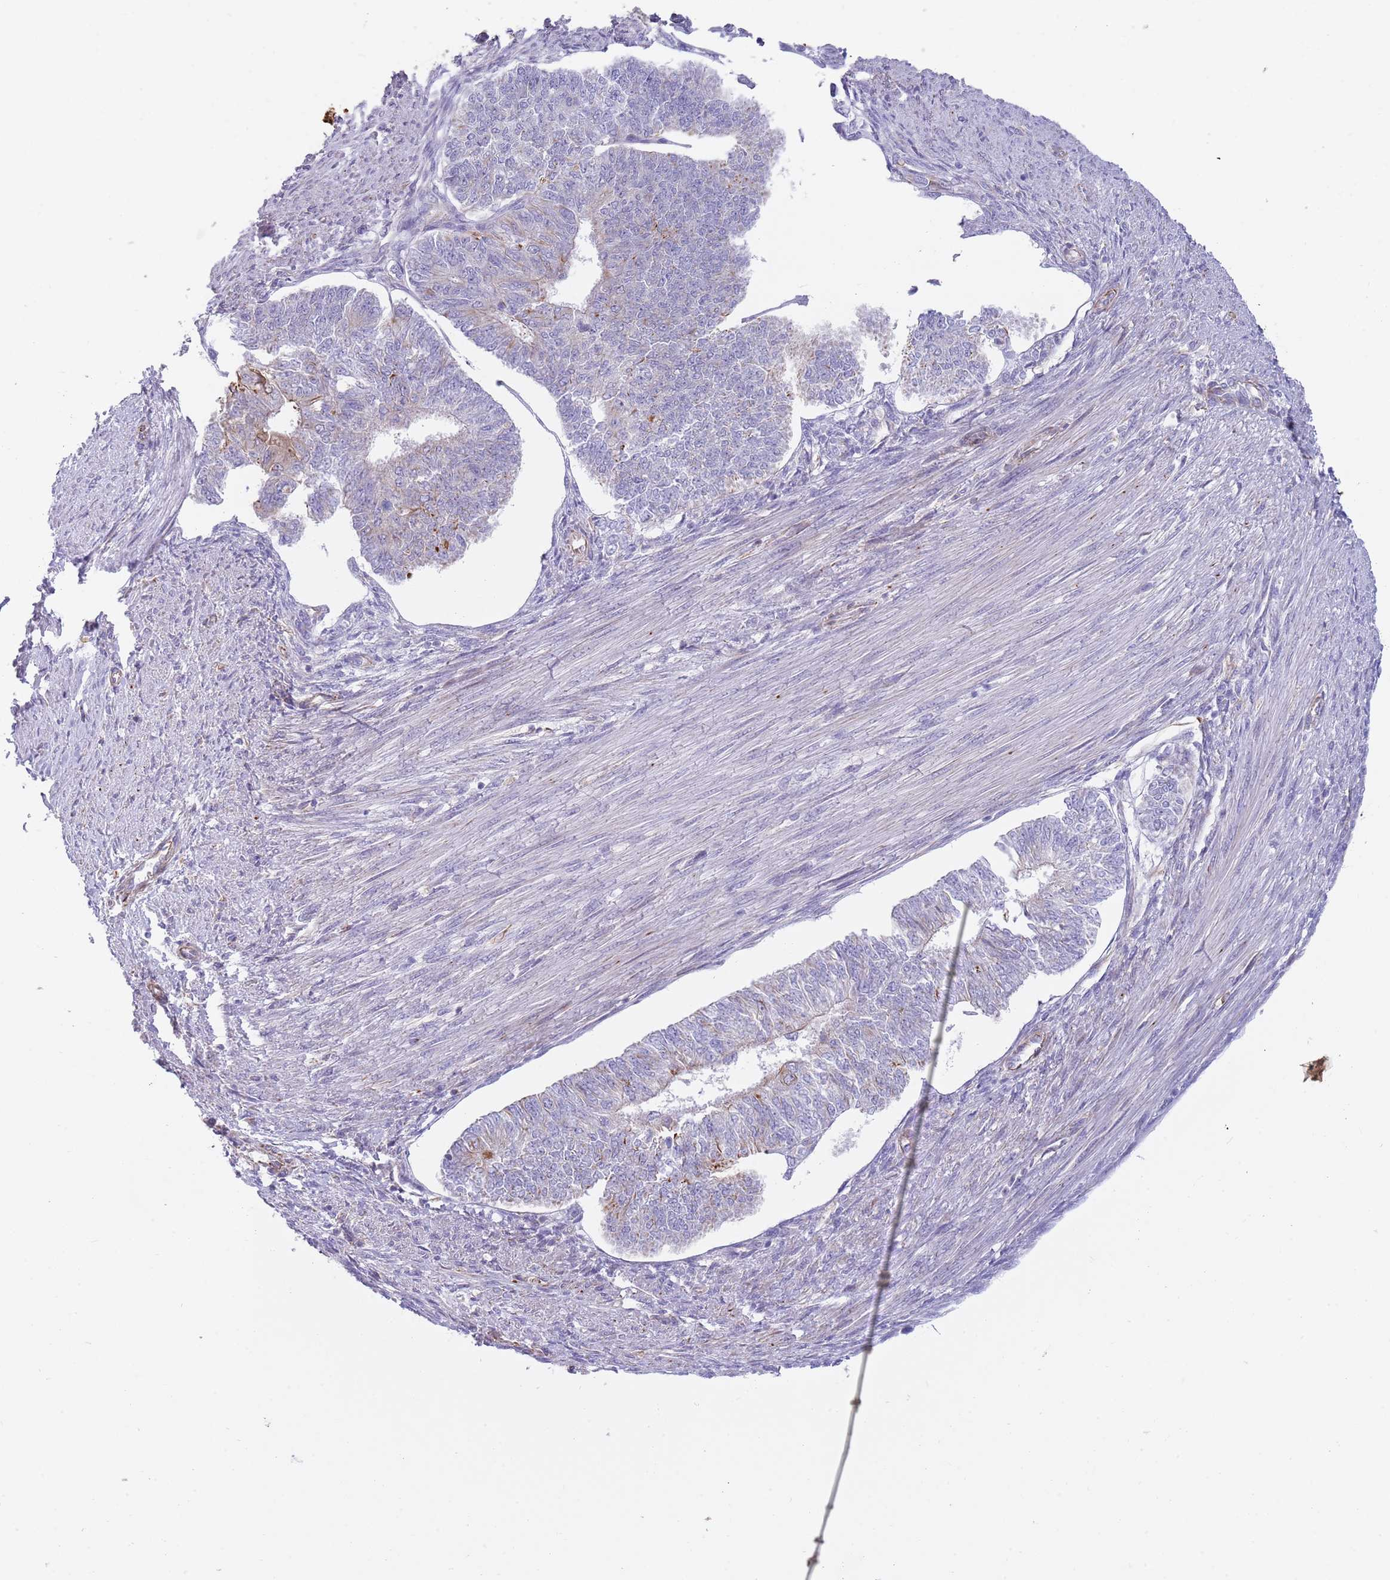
{"staining": {"intensity": "moderate", "quantity": "<25%", "location": "cytoplasmic/membranous"}, "tissue": "endometrial cancer", "cell_type": "Tumor cells", "image_type": "cancer", "snomed": [{"axis": "morphology", "description": "Adenocarcinoma, NOS"}, {"axis": "topography", "description": "Endometrium"}], "caption": "Immunohistochemistry (DAB) staining of human endometrial adenocarcinoma demonstrates moderate cytoplasmic/membranous protein expression in about <25% of tumor cells.", "gene": "MOGAT1", "patient": {"sex": "female", "age": 32}}